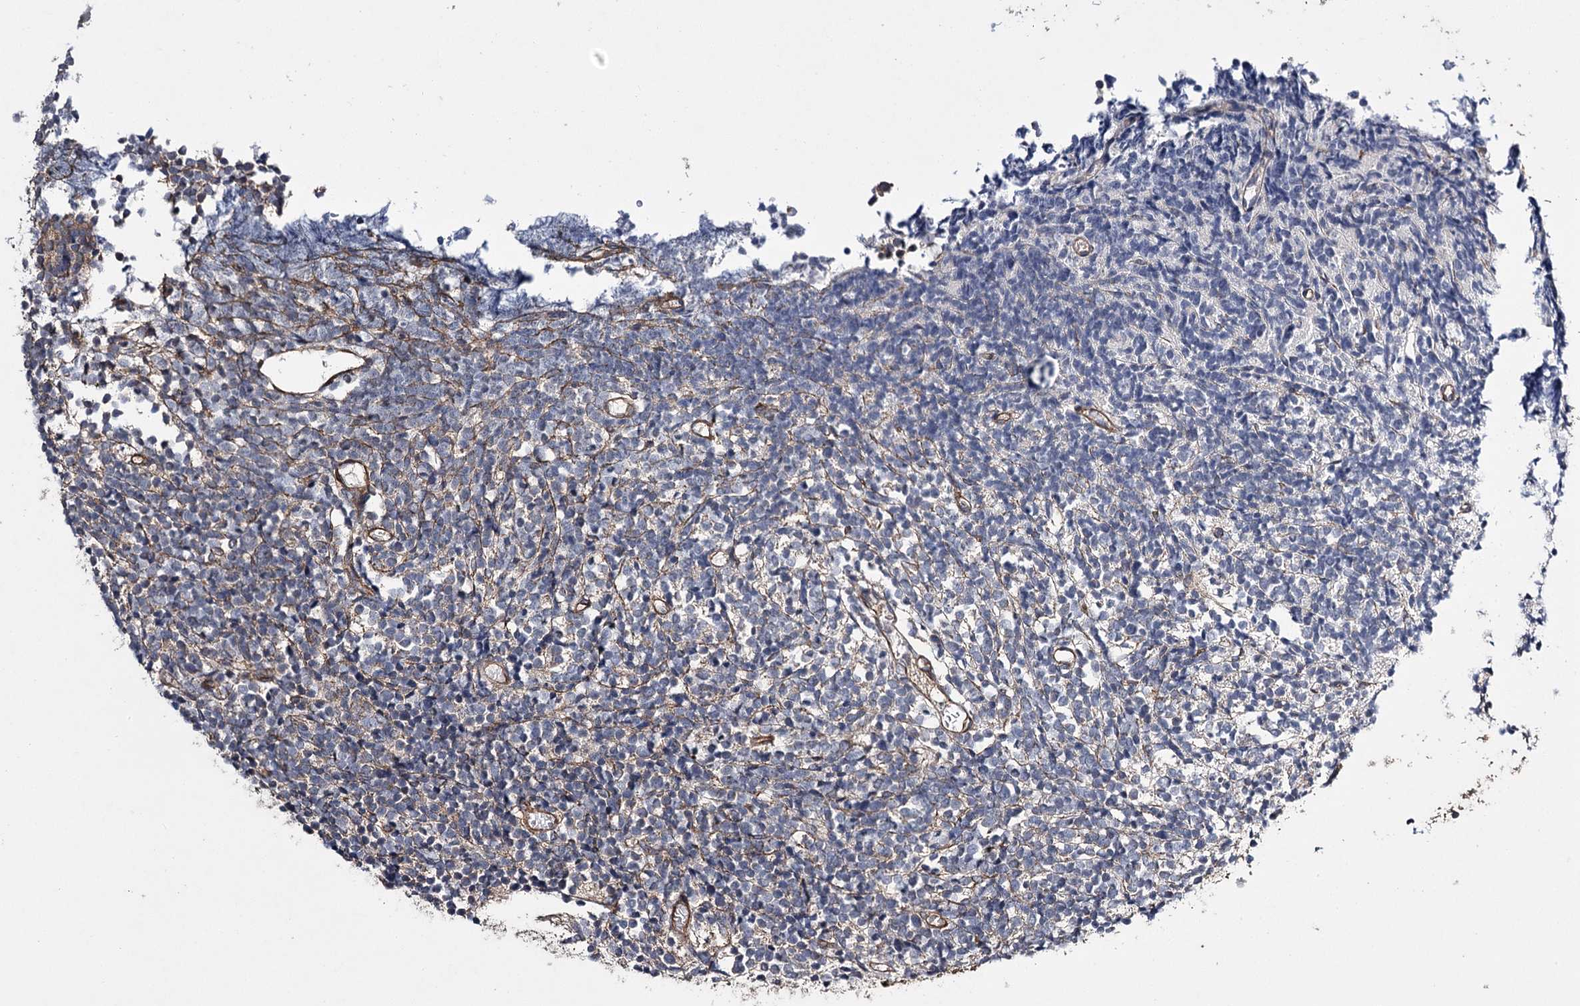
{"staining": {"intensity": "negative", "quantity": "none", "location": "none"}, "tissue": "glioma", "cell_type": "Tumor cells", "image_type": "cancer", "snomed": [{"axis": "morphology", "description": "Glioma, malignant, Low grade"}, {"axis": "topography", "description": "Brain"}], "caption": "An IHC photomicrograph of glioma is shown. There is no staining in tumor cells of glioma.", "gene": "MYO1C", "patient": {"sex": "female", "age": 1}}